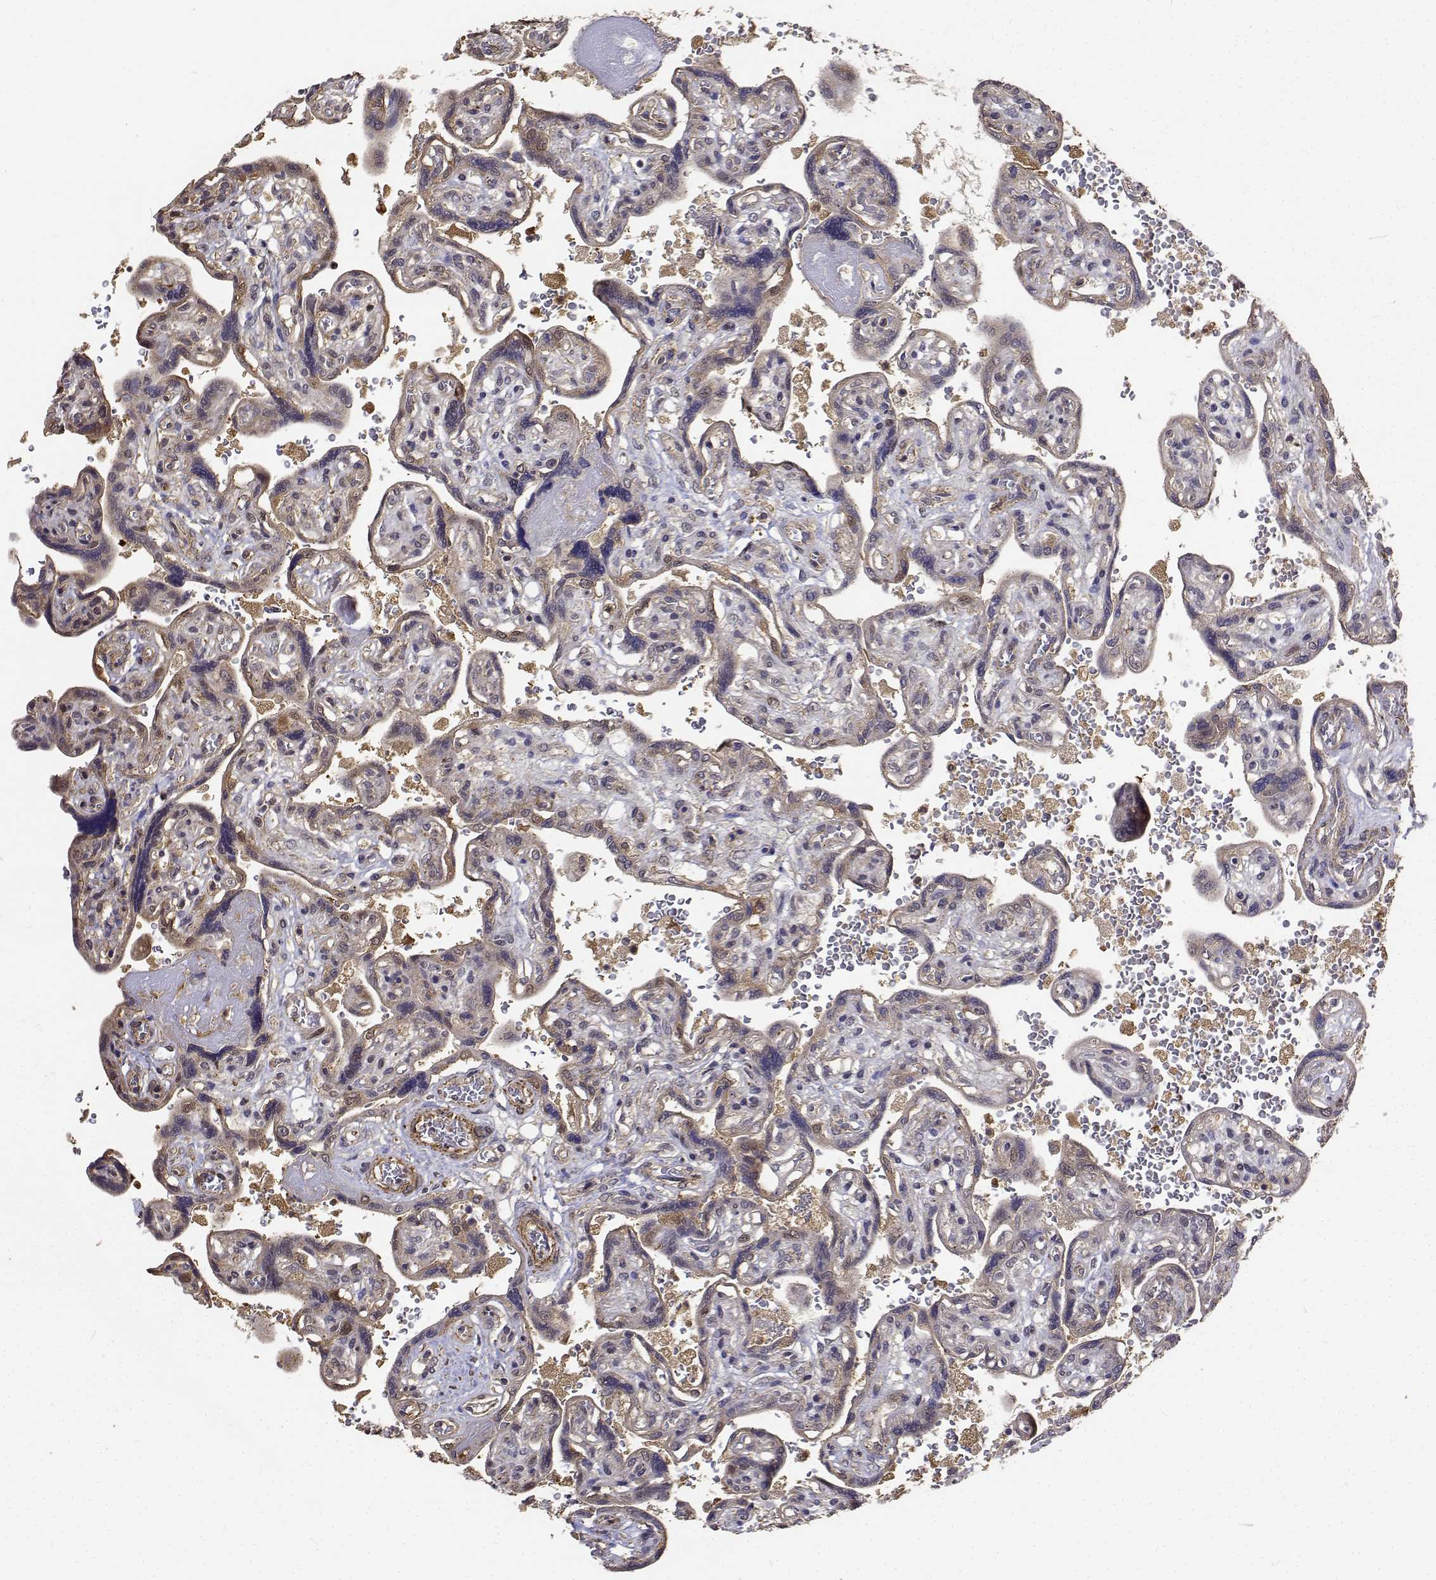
{"staining": {"intensity": "weak", "quantity": ">75%", "location": "cytoplasmic/membranous"}, "tissue": "placenta", "cell_type": "Decidual cells", "image_type": "normal", "snomed": [{"axis": "morphology", "description": "Normal tissue, NOS"}, {"axis": "topography", "description": "Placenta"}], "caption": "Unremarkable placenta demonstrates weak cytoplasmic/membranous expression in approximately >75% of decidual cells, visualized by immunohistochemistry.", "gene": "PCID2", "patient": {"sex": "female", "age": 32}}